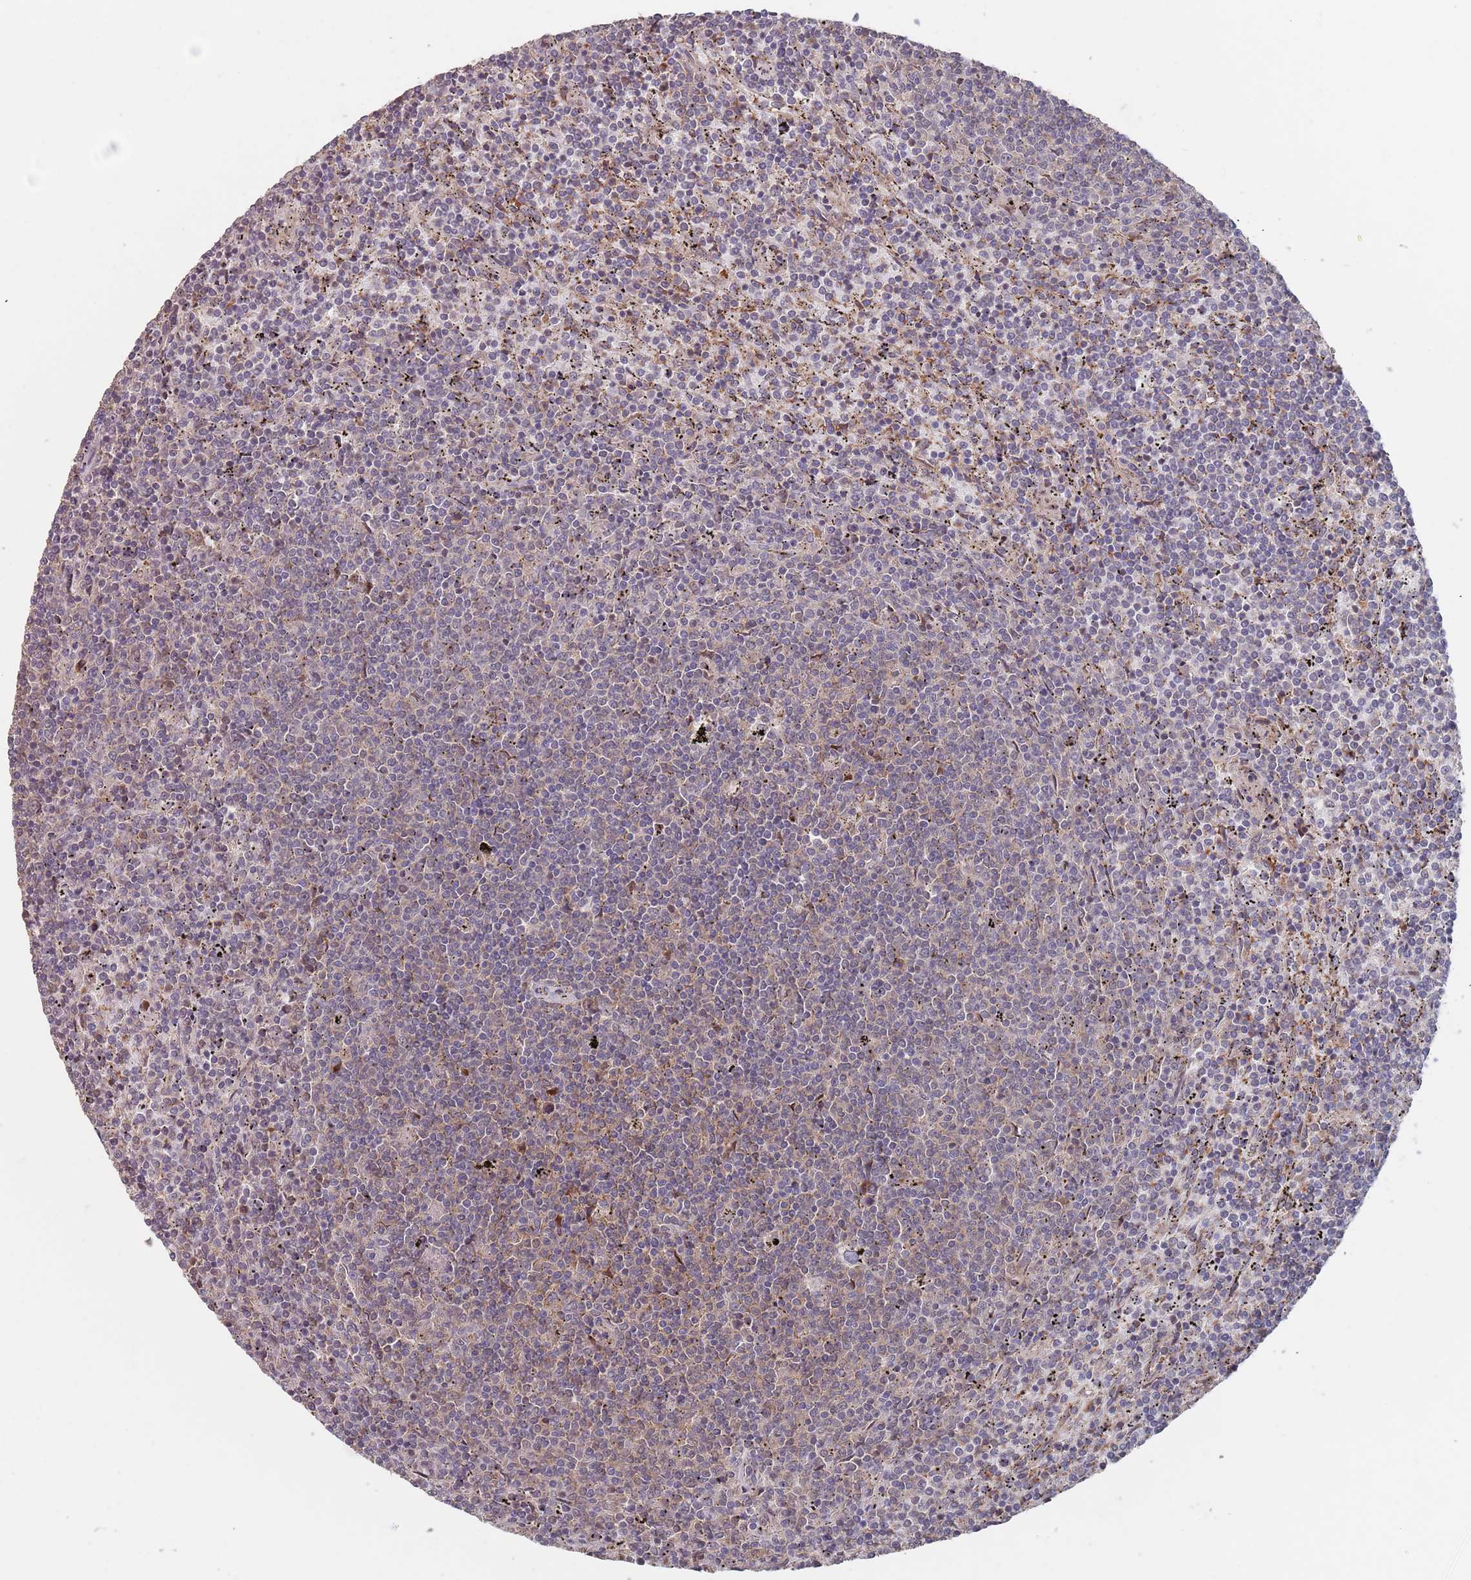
{"staining": {"intensity": "weak", "quantity": "<25%", "location": "cytoplasmic/membranous"}, "tissue": "lymphoma", "cell_type": "Tumor cells", "image_type": "cancer", "snomed": [{"axis": "morphology", "description": "Malignant lymphoma, non-Hodgkin's type, Low grade"}, {"axis": "topography", "description": "Spleen"}], "caption": "This is an IHC histopathology image of lymphoma. There is no expression in tumor cells.", "gene": "UNC45A", "patient": {"sex": "female", "age": 50}}